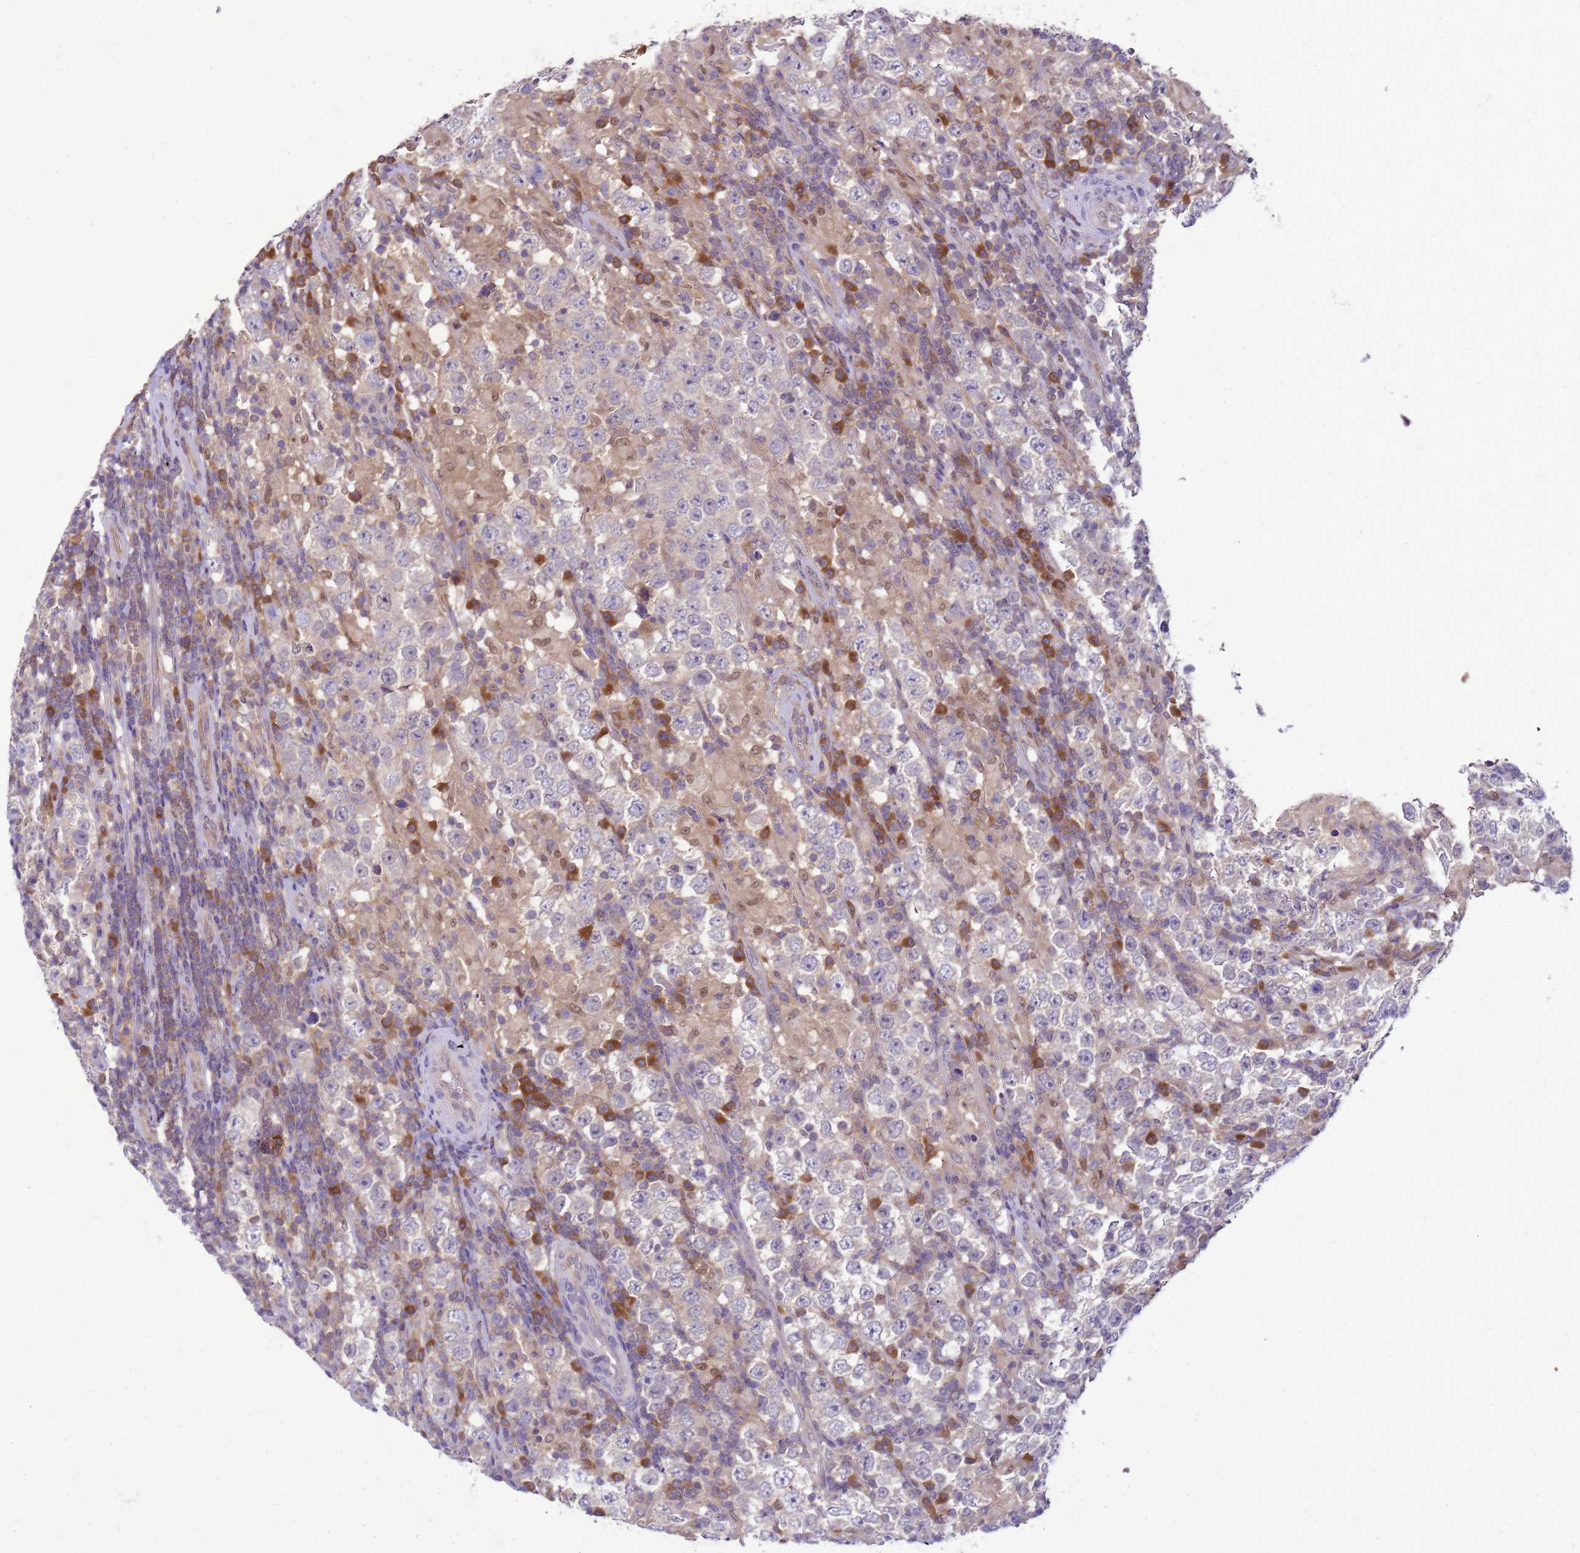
{"staining": {"intensity": "weak", "quantity": "<25%", "location": "cytoplasmic/membranous"}, "tissue": "testis cancer", "cell_type": "Tumor cells", "image_type": "cancer", "snomed": [{"axis": "morphology", "description": "Normal tissue, NOS"}, {"axis": "morphology", "description": "Urothelial carcinoma, High grade"}, {"axis": "morphology", "description": "Seminoma, NOS"}, {"axis": "morphology", "description": "Carcinoma, Embryonal, NOS"}, {"axis": "topography", "description": "Urinary bladder"}, {"axis": "topography", "description": "Testis"}], "caption": "This micrograph is of testis cancer (high-grade urothelial carcinoma) stained with IHC to label a protein in brown with the nuclei are counter-stained blue. There is no positivity in tumor cells. (DAB IHC visualized using brightfield microscopy, high magnification).", "gene": "DDI2", "patient": {"sex": "male", "age": 41}}